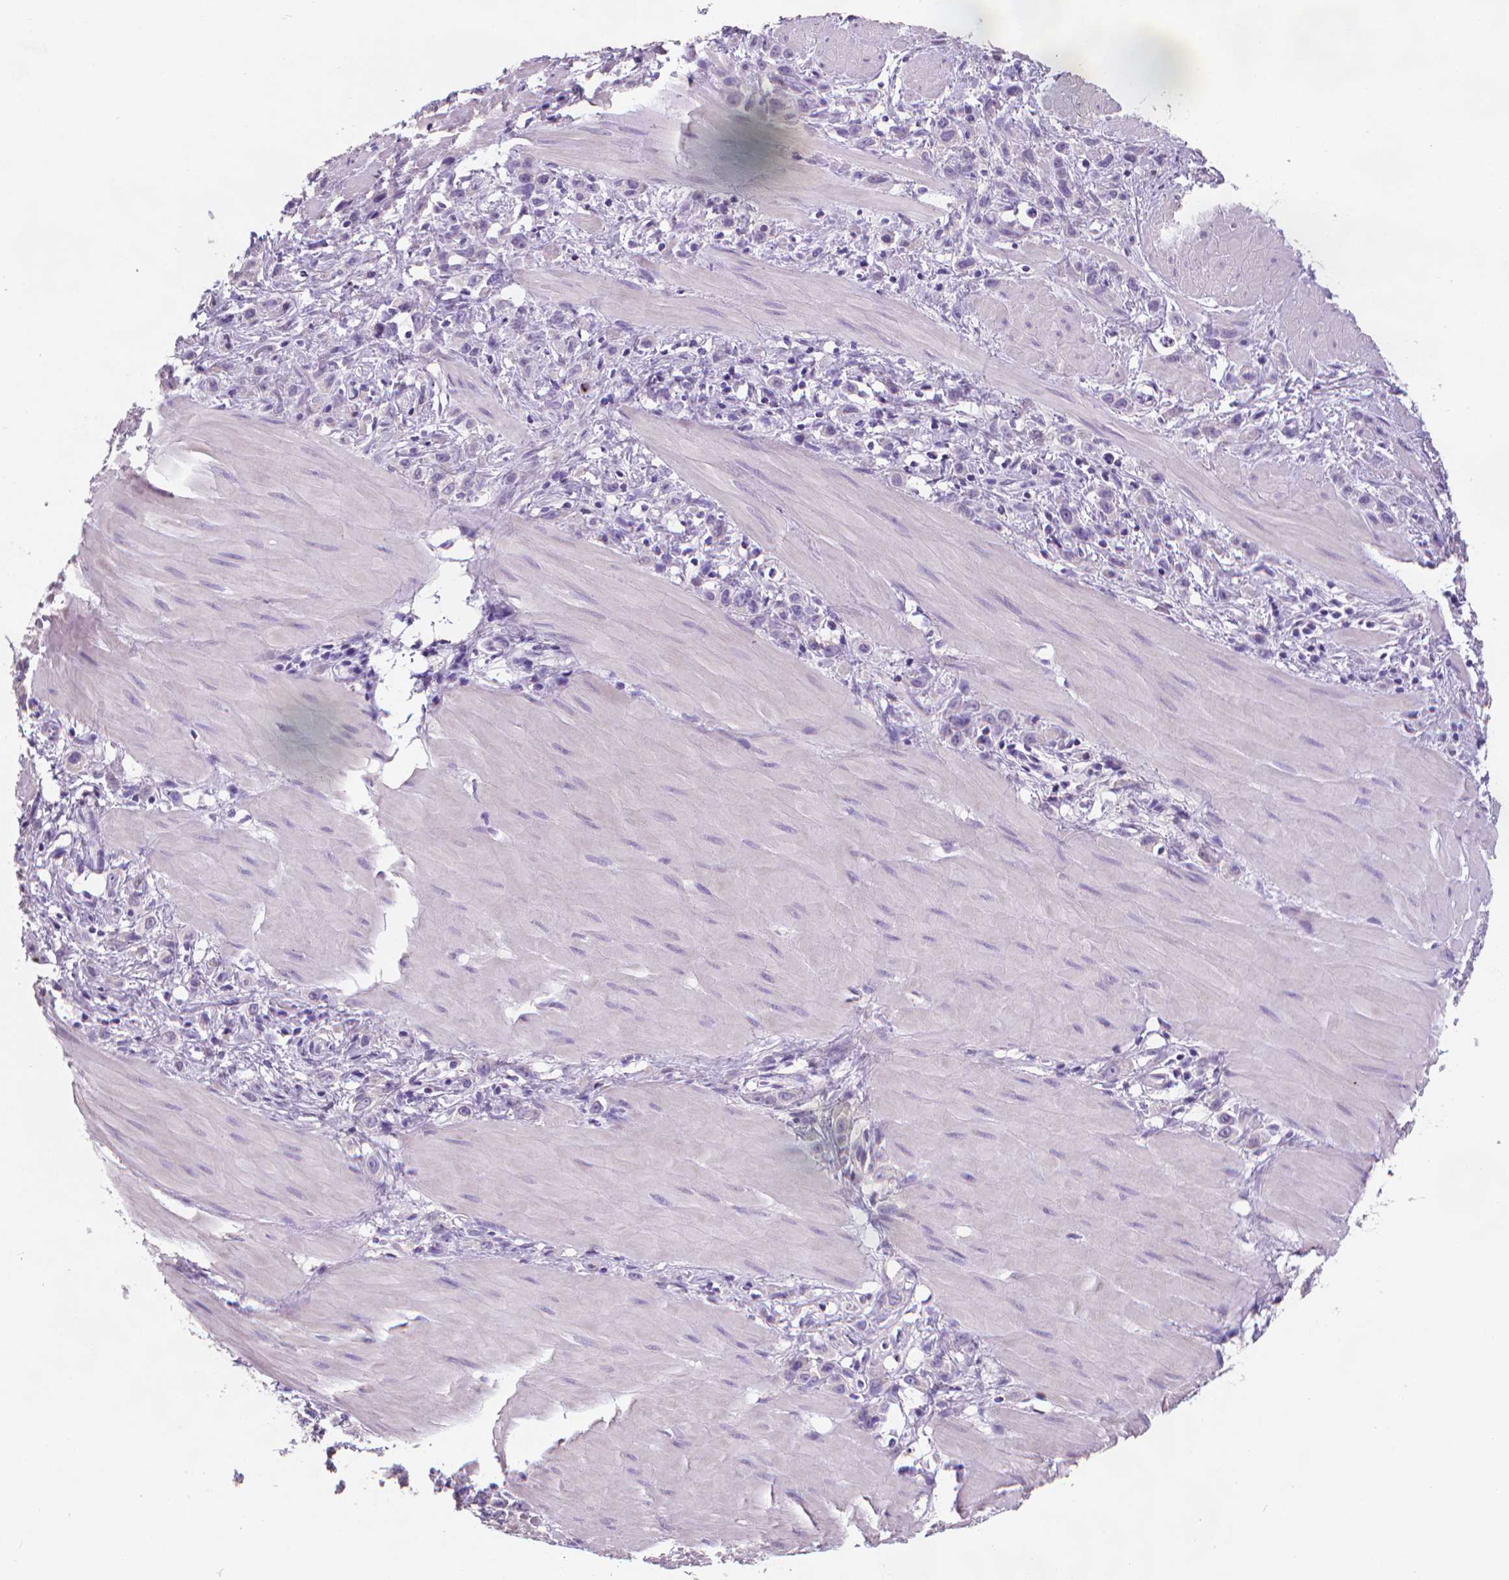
{"staining": {"intensity": "negative", "quantity": "none", "location": "none"}, "tissue": "stomach cancer", "cell_type": "Tumor cells", "image_type": "cancer", "snomed": [{"axis": "morphology", "description": "Adenocarcinoma, NOS"}, {"axis": "topography", "description": "Stomach"}], "caption": "Stomach cancer stained for a protein using immunohistochemistry (IHC) exhibits no staining tumor cells.", "gene": "XPNPEP2", "patient": {"sex": "male", "age": 47}}